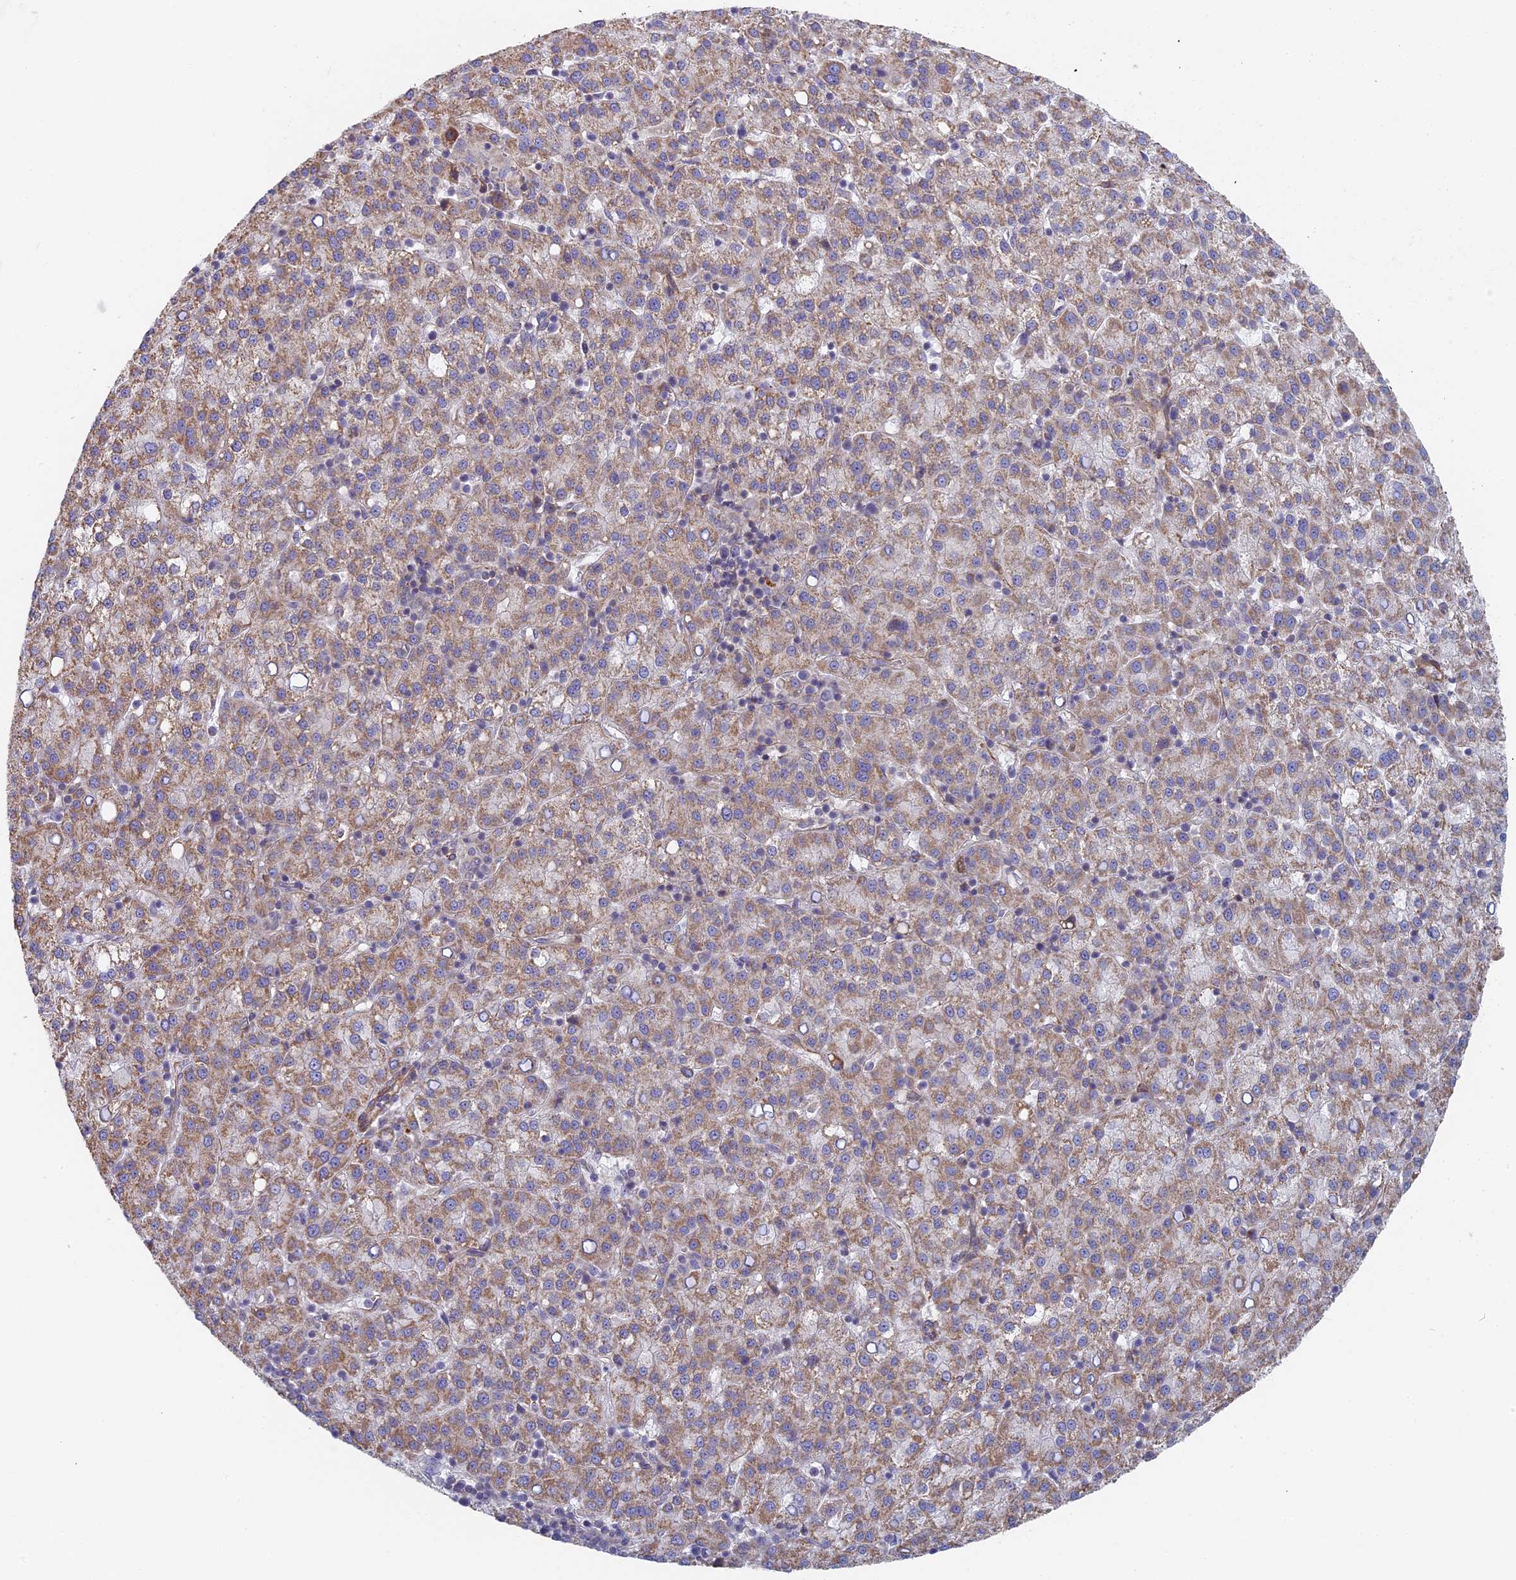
{"staining": {"intensity": "weak", "quantity": ">75%", "location": "cytoplasmic/membranous"}, "tissue": "liver cancer", "cell_type": "Tumor cells", "image_type": "cancer", "snomed": [{"axis": "morphology", "description": "Carcinoma, Hepatocellular, NOS"}, {"axis": "topography", "description": "Liver"}], "caption": "There is low levels of weak cytoplasmic/membranous staining in tumor cells of hepatocellular carcinoma (liver), as demonstrated by immunohistochemical staining (brown color).", "gene": "DDA1", "patient": {"sex": "female", "age": 58}}